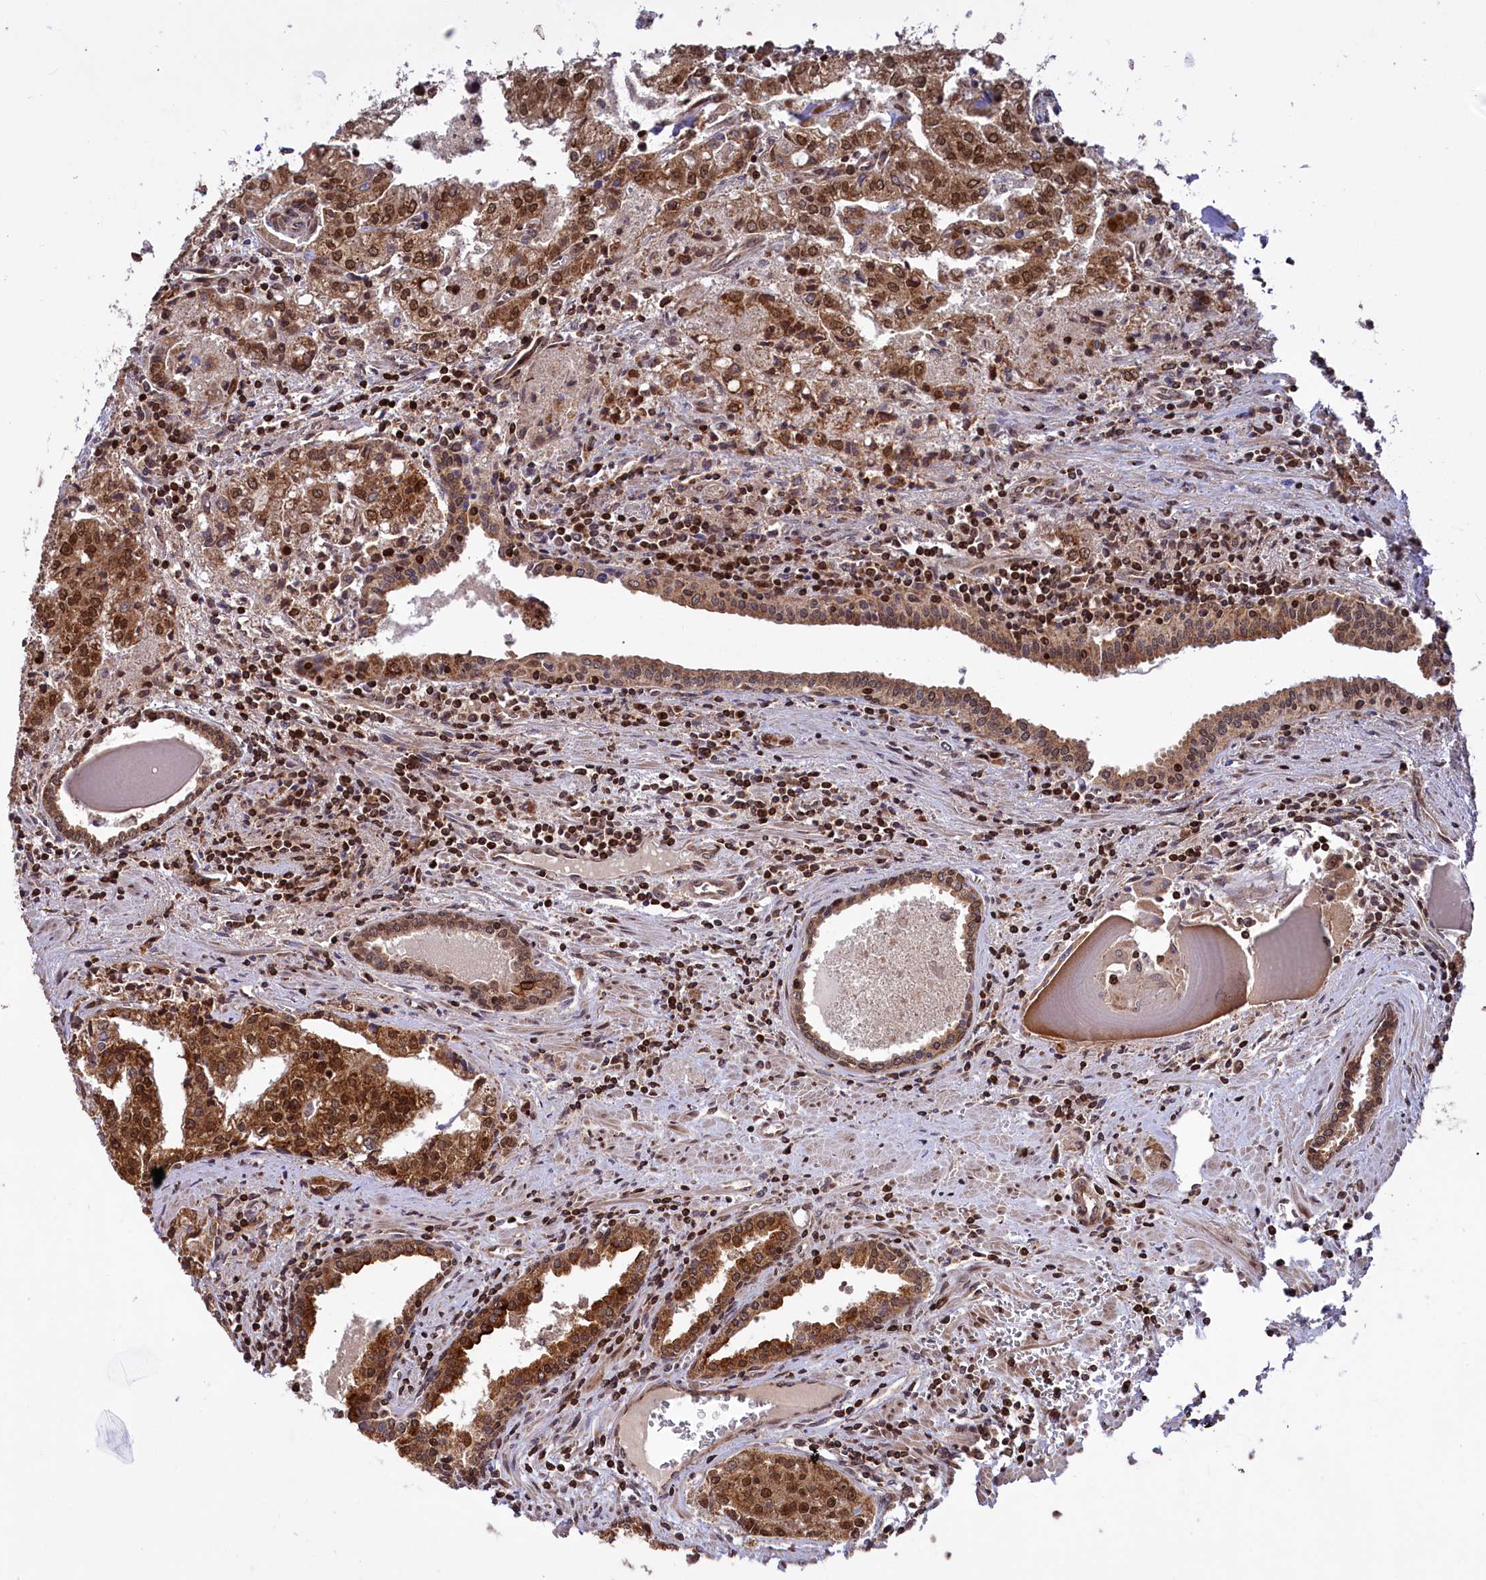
{"staining": {"intensity": "moderate", "quantity": ">75%", "location": "cytoplasmic/membranous,nuclear"}, "tissue": "prostate cancer", "cell_type": "Tumor cells", "image_type": "cancer", "snomed": [{"axis": "morphology", "description": "Adenocarcinoma, High grade"}, {"axis": "topography", "description": "Prostate"}], "caption": "Protein analysis of prostate cancer tissue reveals moderate cytoplasmic/membranous and nuclear staining in approximately >75% of tumor cells.", "gene": "PHC3", "patient": {"sex": "male", "age": 68}}